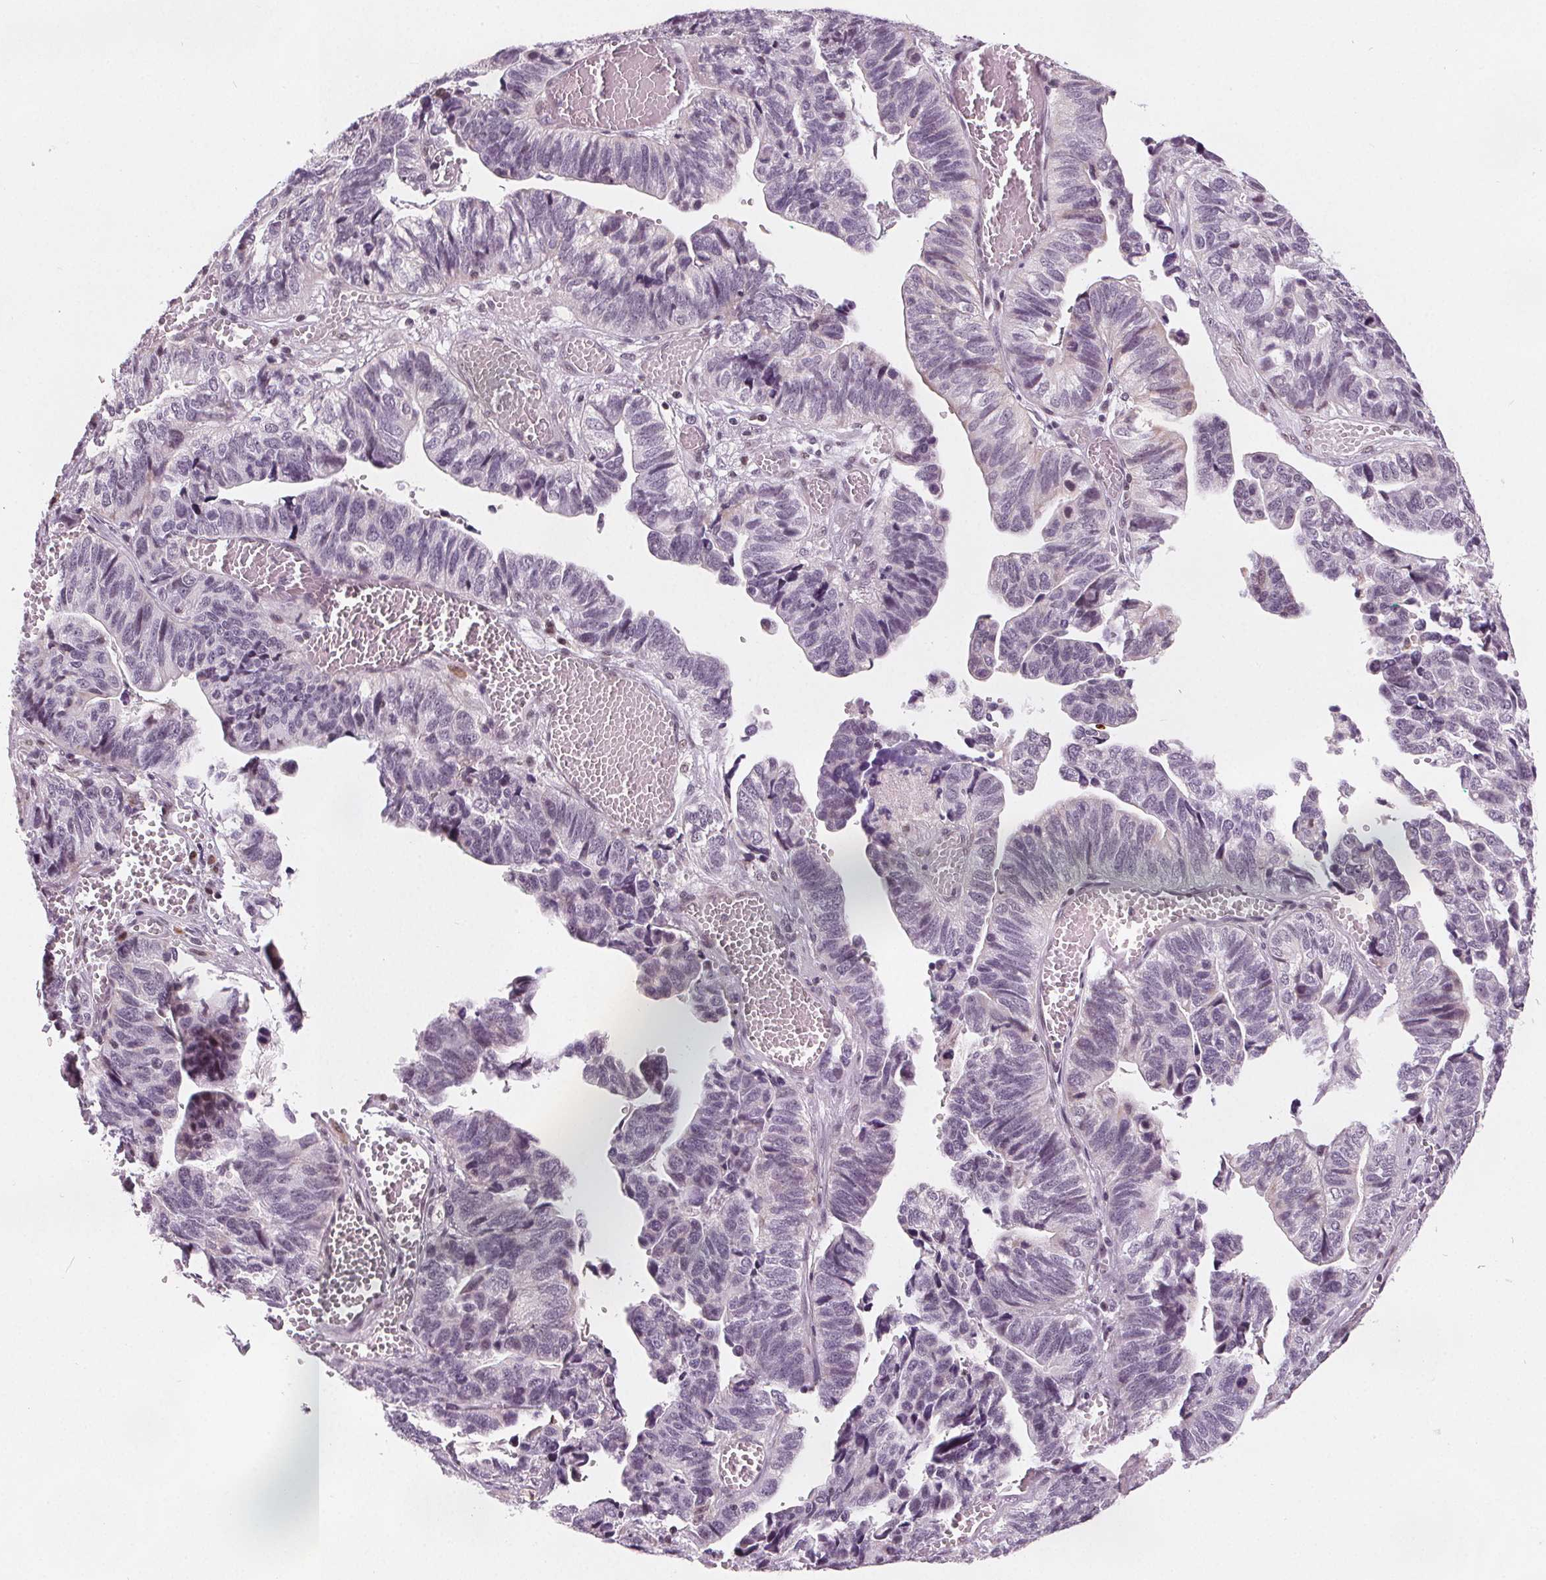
{"staining": {"intensity": "negative", "quantity": "none", "location": "none"}, "tissue": "stomach cancer", "cell_type": "Tumor cells", "image_type": "cancer", "snomed": [{"axis": "morphology", "description": "Adenocarcinoma, NOS"}, {"axis": "topography", "description": "Stomach, upper"}], "caption": "Image shows no protein positivity in tumor cells of stomach cancer tissue. (DAB (3,3'-diaminobenzidine) IHC visualized using brightfield microscopy, high magnification).", "gene": "DPM2", "patient": {"sex": "female", "age": 67}}